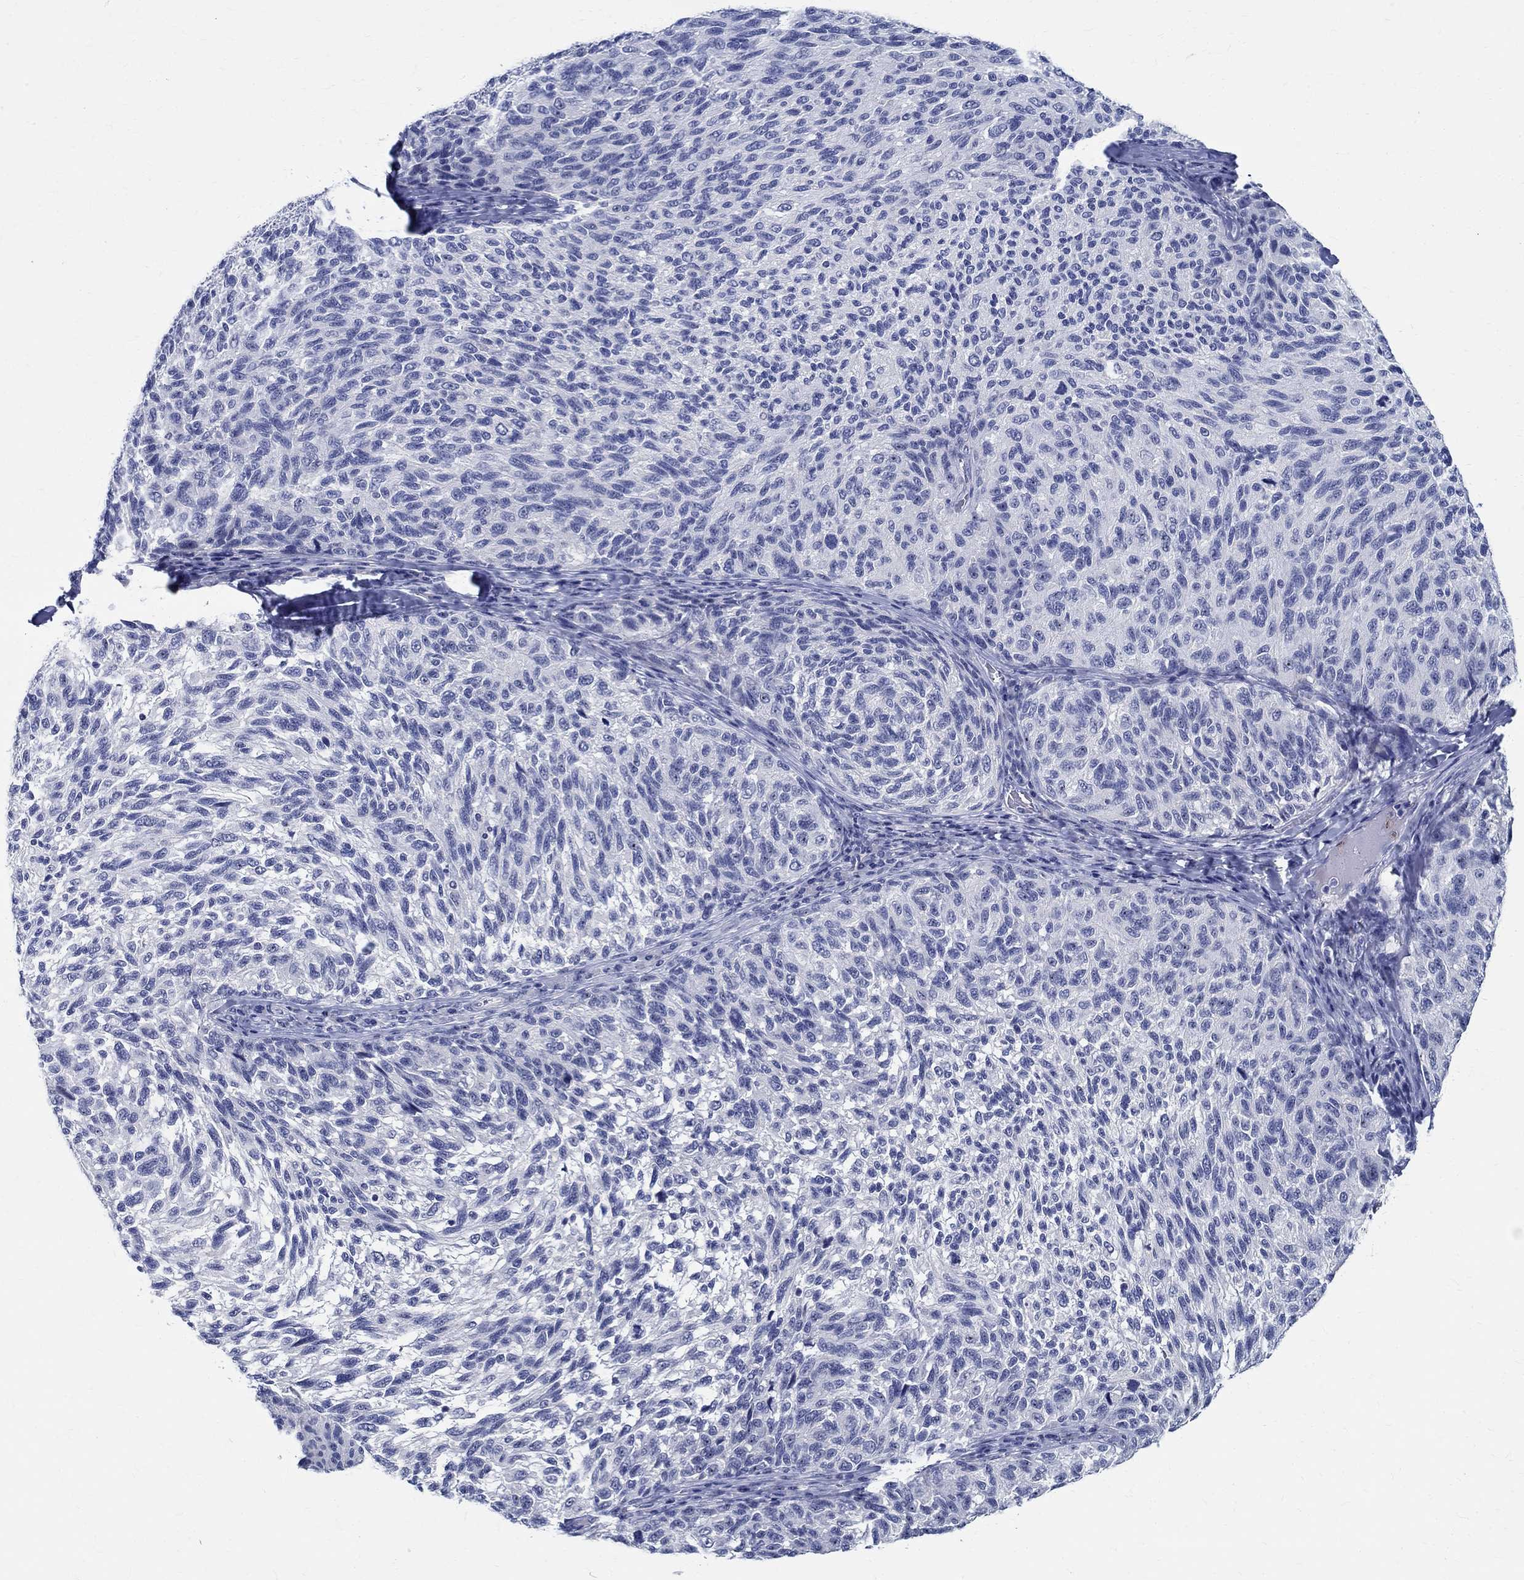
{"staining": {"intensity": "negative", "quantity": "none", "location": "none"}, "tissue": "melanoma", "cell_type": "Tumor cells", "image_type": "cancer", "snomed": [{"axis": "morphology", "description": "Malignant melanoma, NOS"}, {"axis": "topography", "description": "Skin"}], "caption": "Immunohistochemistry of melanoma exhibits no staining in tumor cells.", "gene": "CETN1", "patient": {"sex": "female", "age": 73}}